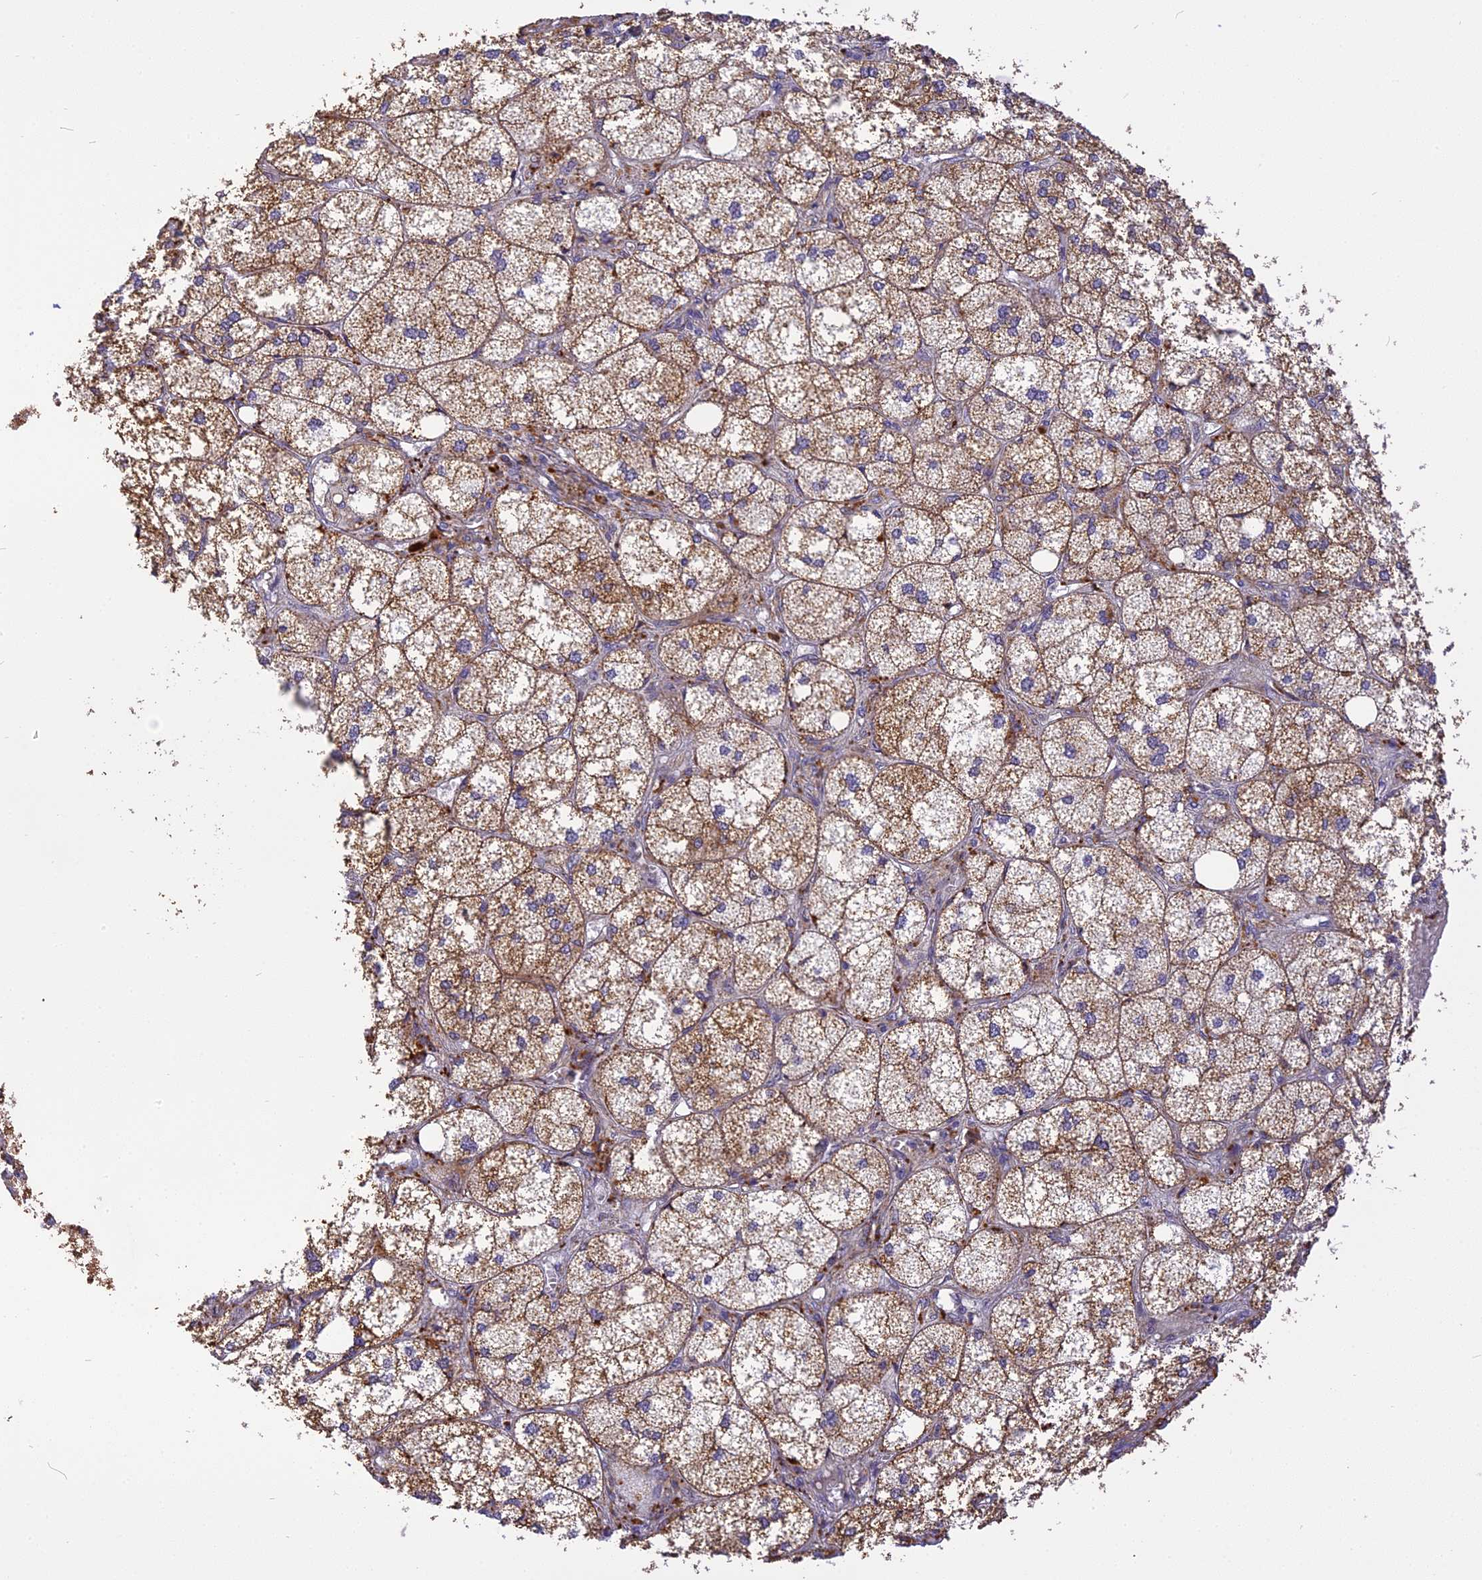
{"staining": {"intensity": "moderate", "quantity": ">75%", "location": "cytoplasmic/membranous"}, "tissue": "adrenal gland", "cell_type": "Glandular cells", "image_type": "normal", "snomed": [{"axis": "morphology", "description": "Normal tissue, NOS"}, {"axis": "topography", "description": "Adrenal gland"}], "caption": "Approximately >75% of glandular cells in benign human adrenal gland demonstrate moderate cytoplasmic/membranous protein staining as visualized by brown immunohistochemical staining.", "gene": "FNIP2", "patient": {"sex": "female", "age": 61}}